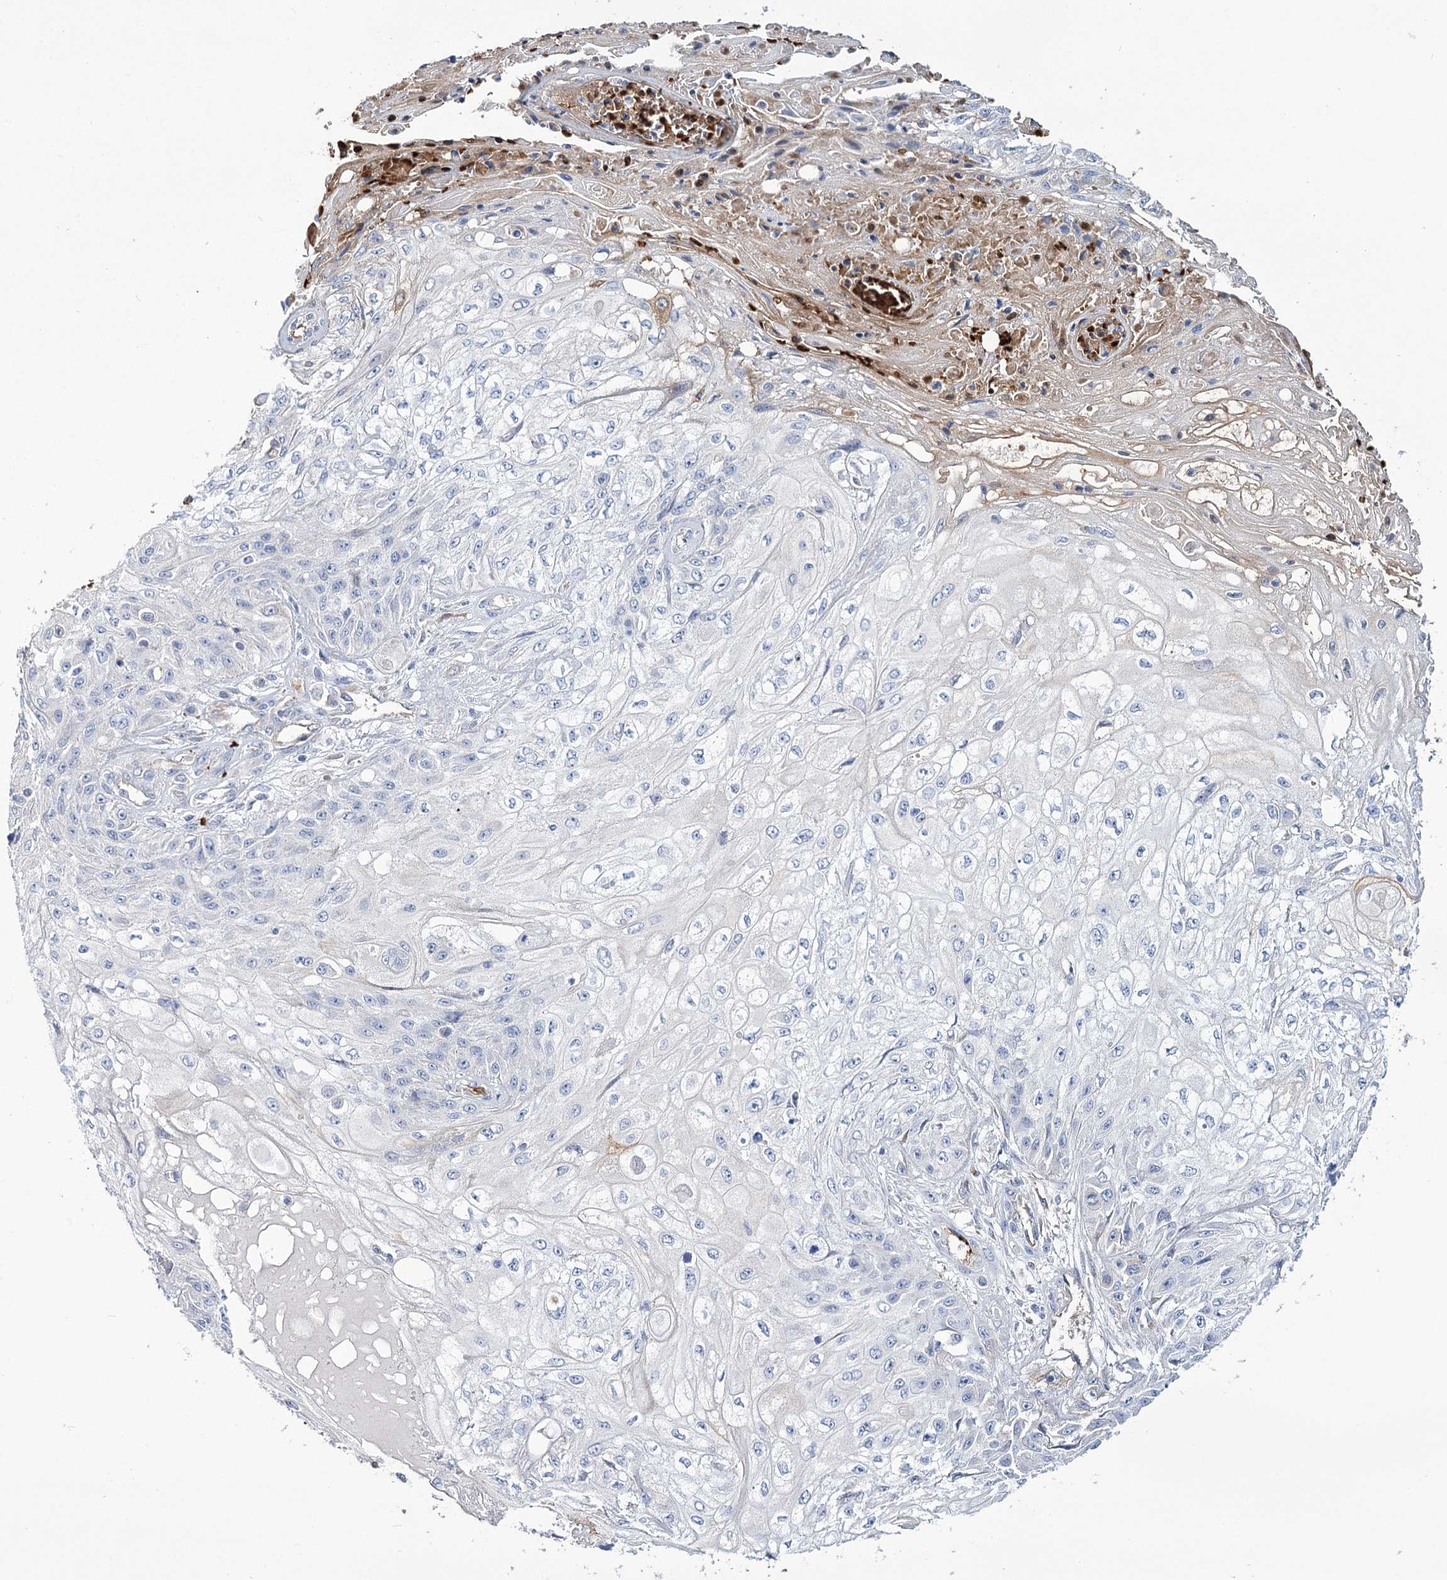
{"staining": {"intensity": "negative", "quantity": "none", "location": "none"}, "tissue": "skin cancer", "cell_type": "Tumor cells", "image_type": "cancer", "snomed": [{"axis": "morphology", "description": "Squamous cell carcinoma, NOS"}, {"axis": "morphology", "description": "Squamous cell carcinoma, metastatic, NOS"}, {"axis": "topography", "description": "Skin"}, {"axis": "topography", "description": "Lymph node"}], "caption": "Immunohistochemistry (IHC) of skin cancer (squamous cell carcinoma) shows no expression in tumor cells.", "gene": "GBF1", "patient": {"sex": "male", "age": 75}}